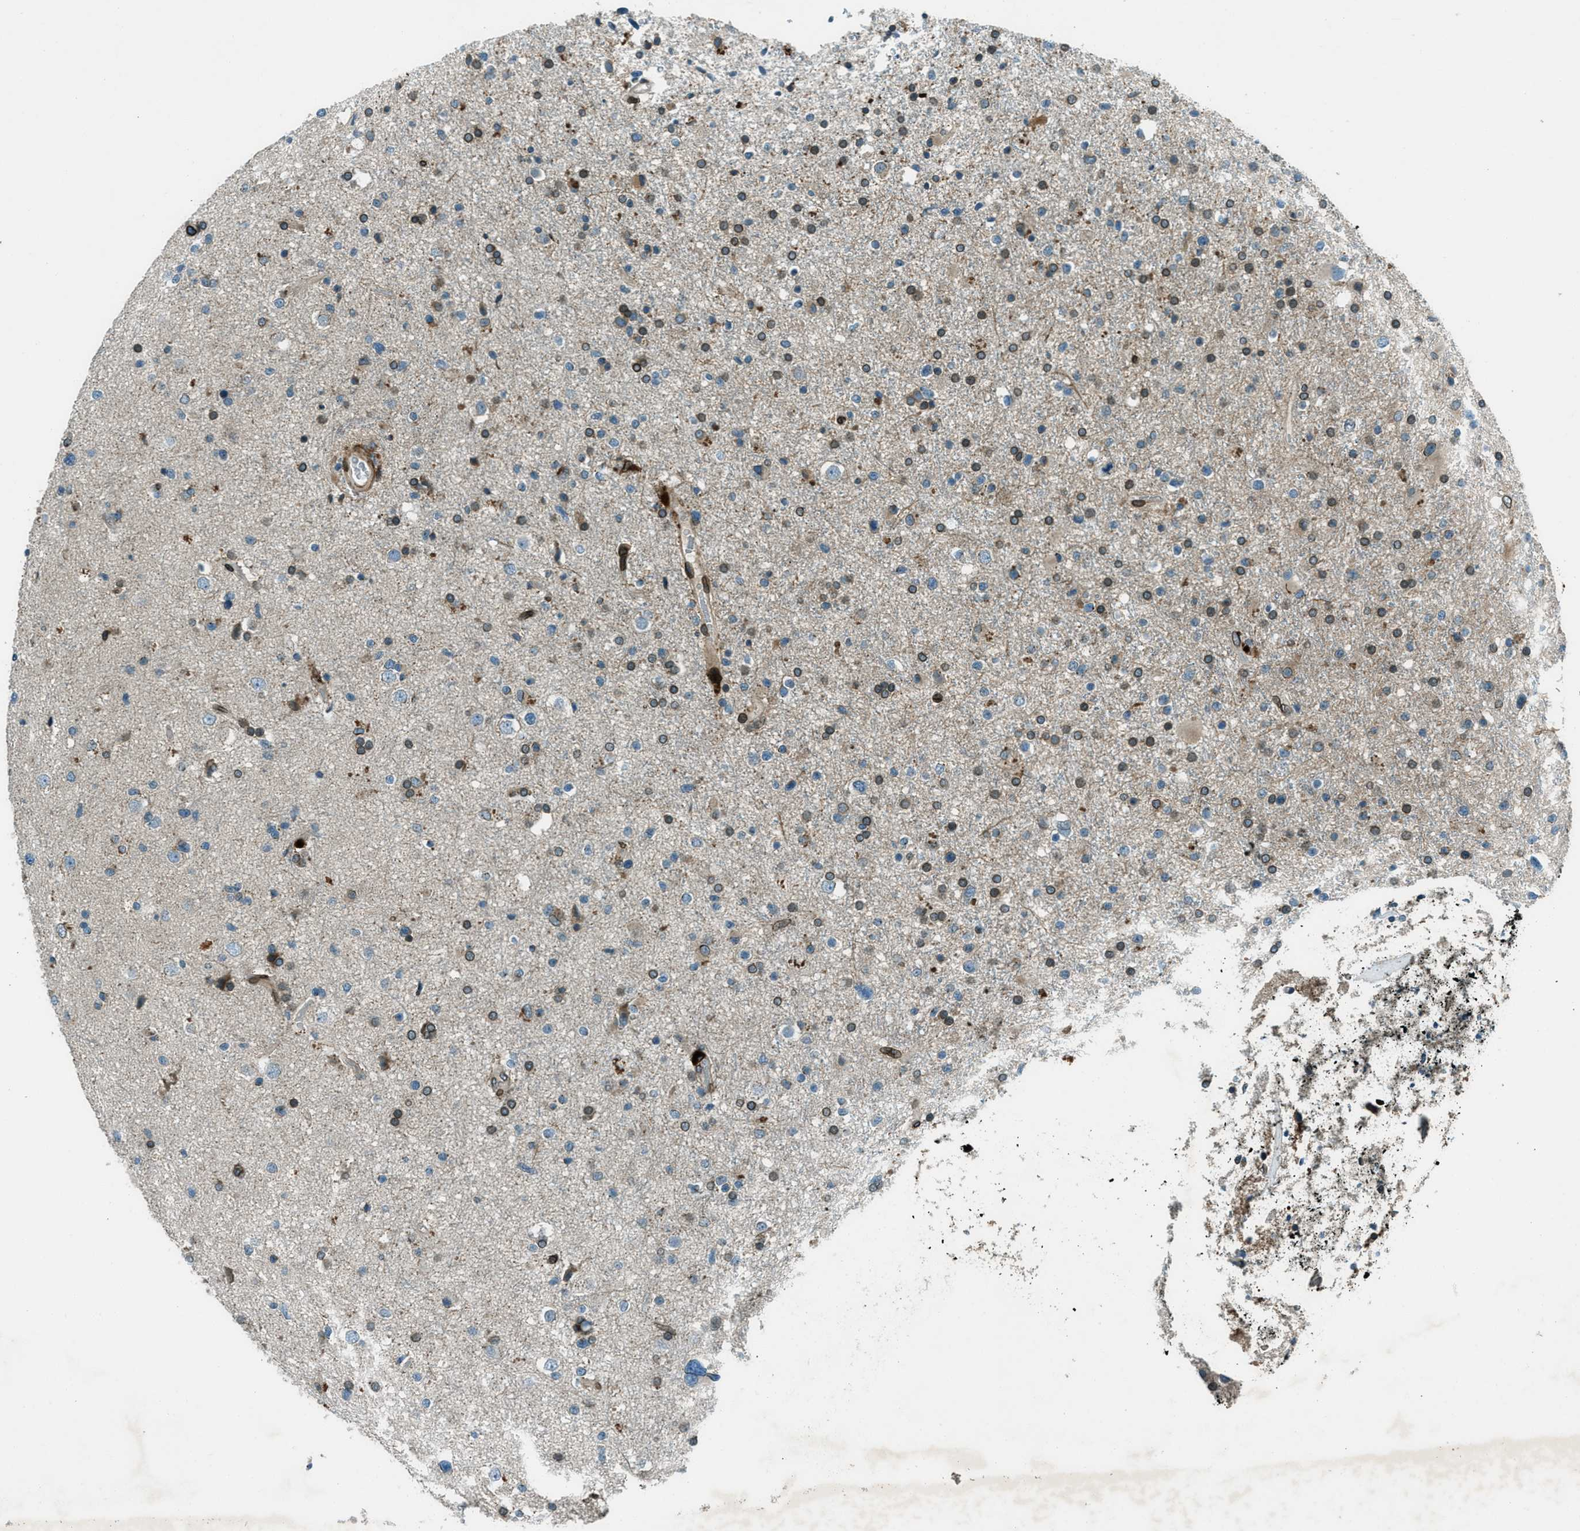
{"staining": {"intensity": "moderate", "quantity": "25%-75%", "location": "cytoplasmic/membranous,nuclear"}, "tissue": "glioma", "cell_type": "Tumor cells", "image_type": "cancer", "snomed": [{"axis": "morphology", "description": "Glioma, malignant, High grade"}, {"axis": "topography", "description": "Brain"}], "caption": "DAB immunohistochemical staining of high-grade glioma (malignant) demonstrates moderate cytoplasmic/membranous and nuclear protein expression in approximately 25%-75% of tumor cells.", "gene": "LEMD2", "patient": {"sex": "male", "age": 33}}